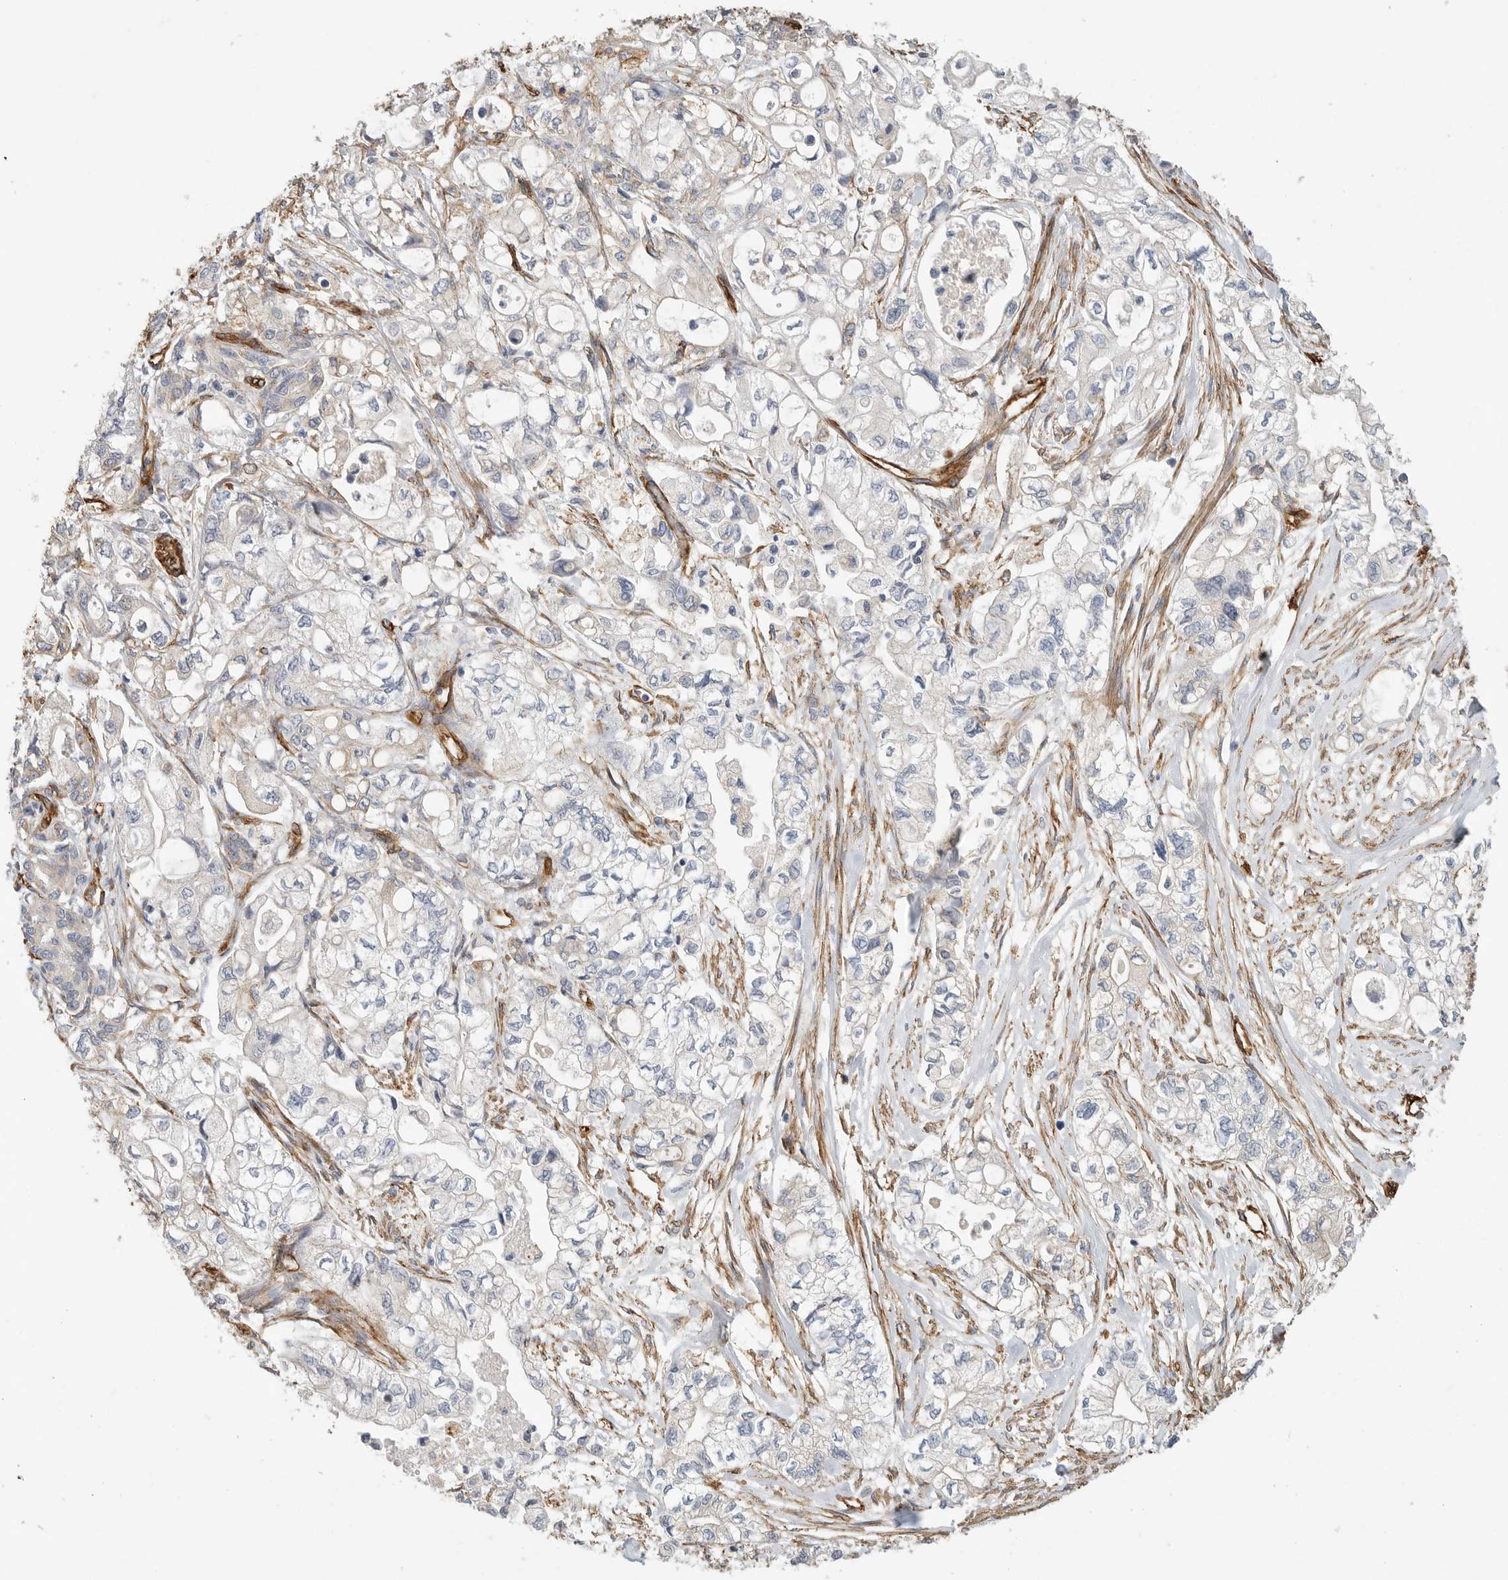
{"staining": {"intensity": "weak", "quantity": "<25%", "location": "cytoplasmic/membranous"}, "tissue": "pancreatic cancer", "cell_type": "Tumor cells", "image_type": "cancer", "snomed": [{"axis": "morphology", "description": "Adenocarcinoma, NOS"}, {"axis": "topography", "description": "Pancreas"}], "caption": "Pancreatic cancer was stained to show a protein in brown. There is no significant expression in tumor cells.", "gene": "JMJD4", "patient": {"sex": "male", "age": 79}}